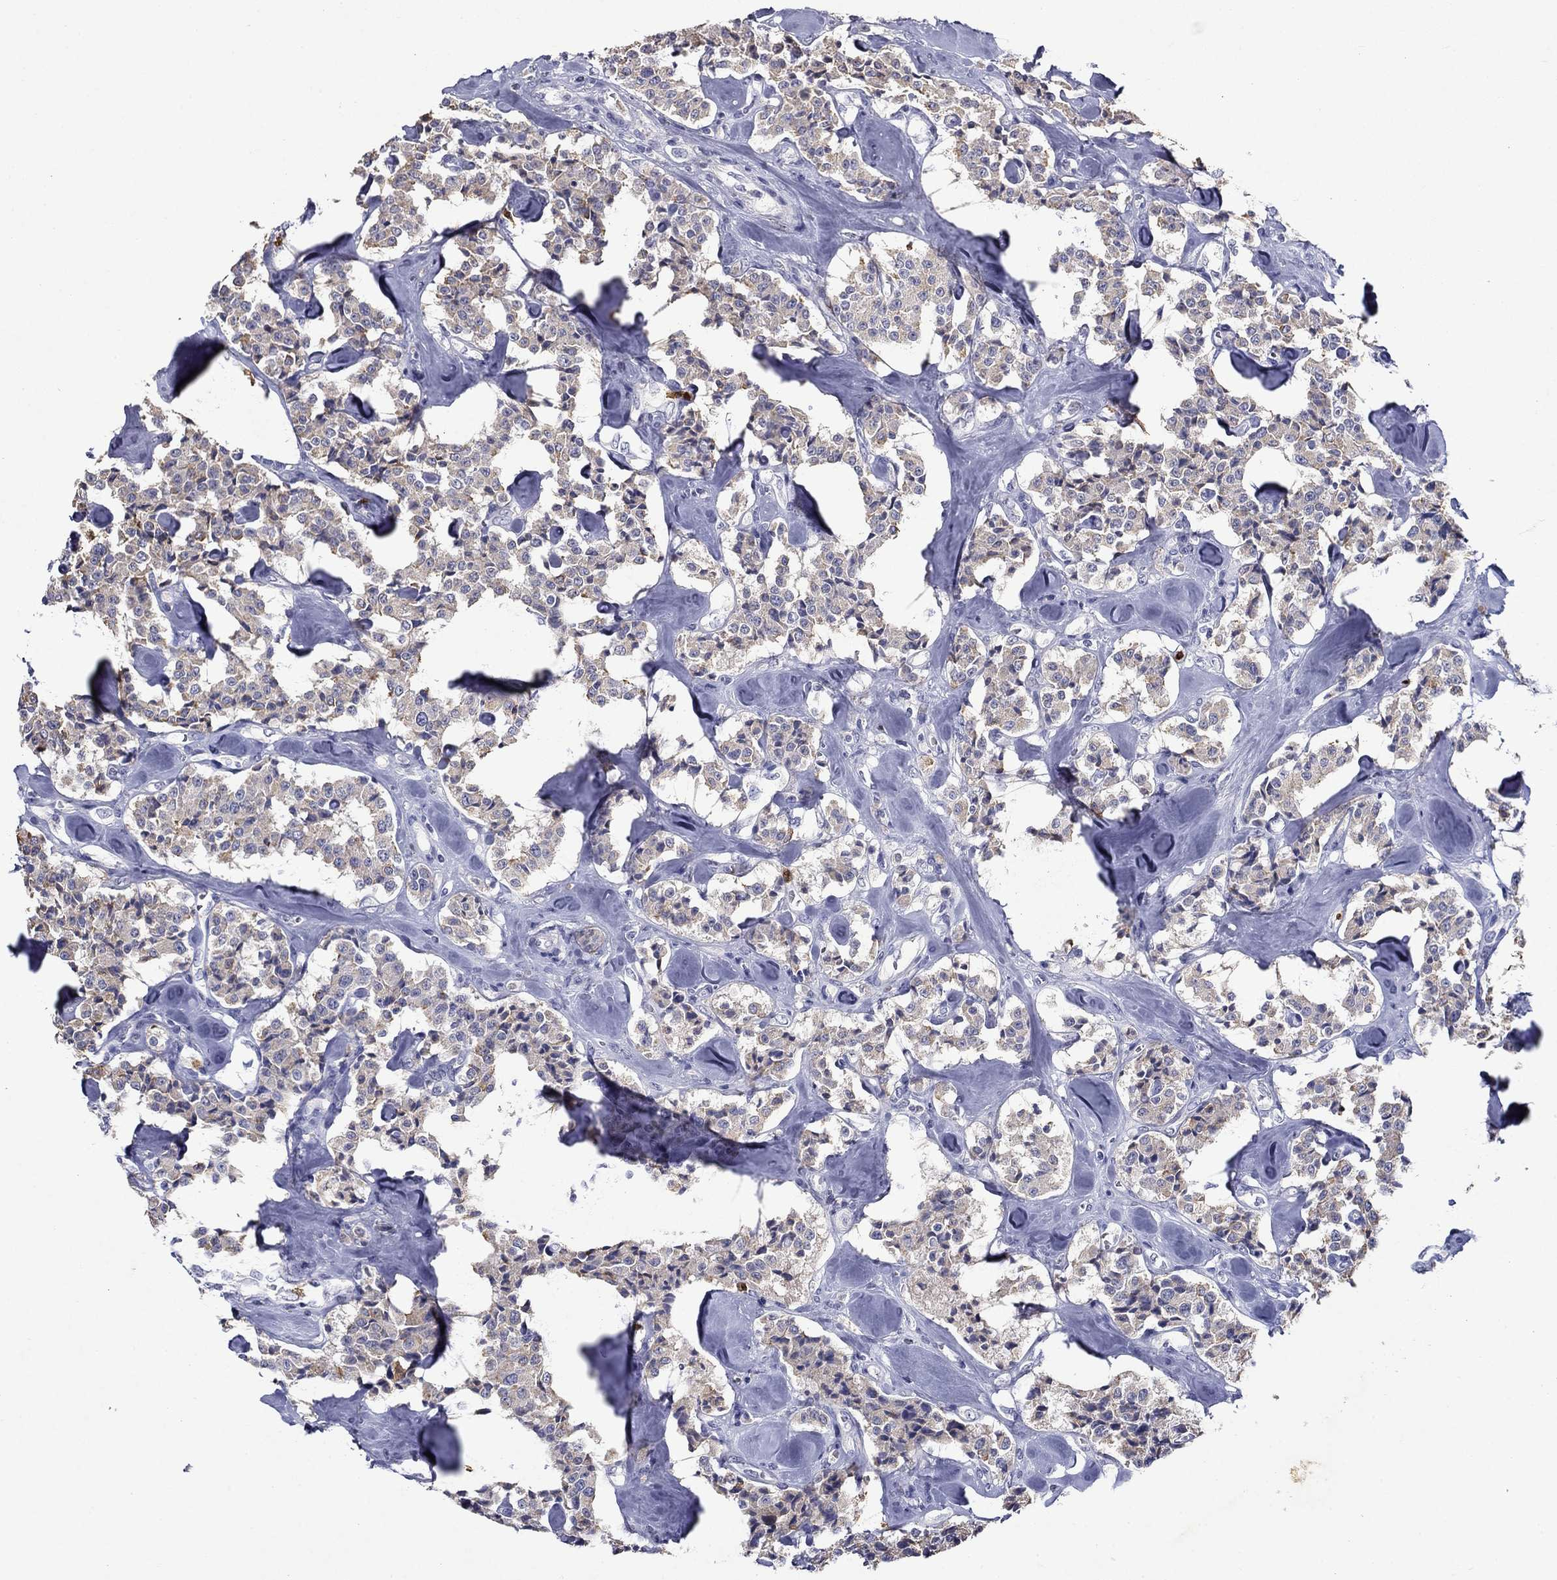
{"staining": {"intensity": "weak", "quantity": "25%-75%", "location": "cytoplasmic/membranous"}, "tissue": "carcinoid", "cell_type": "Tumor cells", "image_type": "cancer", "snomed": [{"axis": "morphology", "description": "Carcinoid, malignant, NOS"}, {"axis": "topography", "description": "Pancreas"}], "caption": "A high-resolution photomicrograph shows immunohistochemistry staining of carcinoid, which reveals weak cytoplasmic/membranous expression in about 25%-75% of tumor cells.", "gene": "IRF5", "patient": {"sex": "male", "age": 41}}